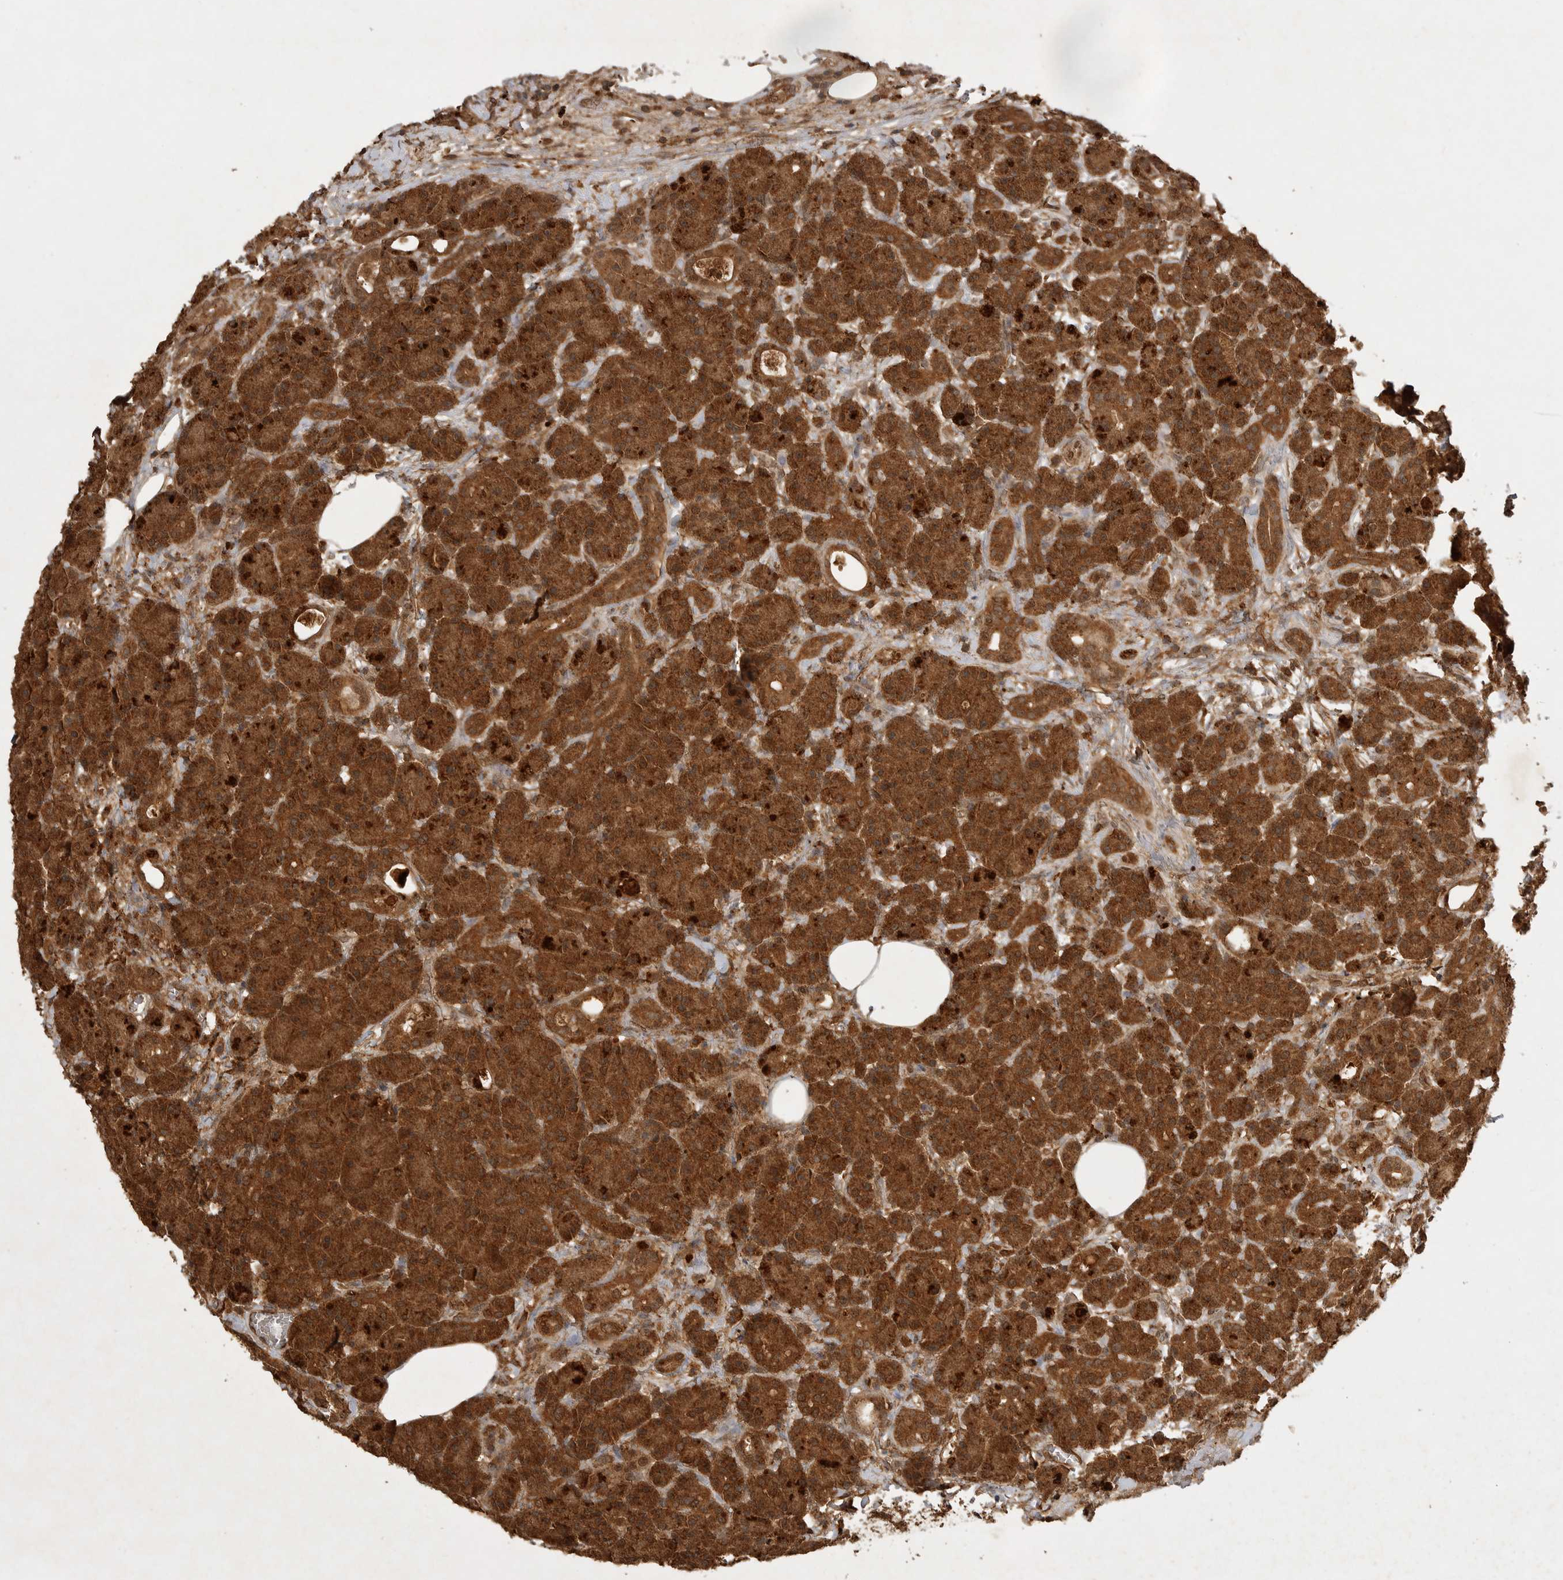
{"staining": {"intensity": "strong", "quantity": ">75%", "location": "cytoplasmic/membranous,nuclear"}, "tissue": "pancreas", "cell_type": "Exocrine glandular cells", "image_type": "normal", "snomed": [{"axis": "morphology", "description": "Normal tissue, NOS"}, {"axis": "topography", "description": "Pancreas"}], "caption": "Pancreas stained with a brown dye exhibits strong cytoplasmic/membranous,nuclear positive staining in about >75% of exocrine glandular cells.", "gene": "ICOSLG", "patient": {"sex": "male", "age": 63}}